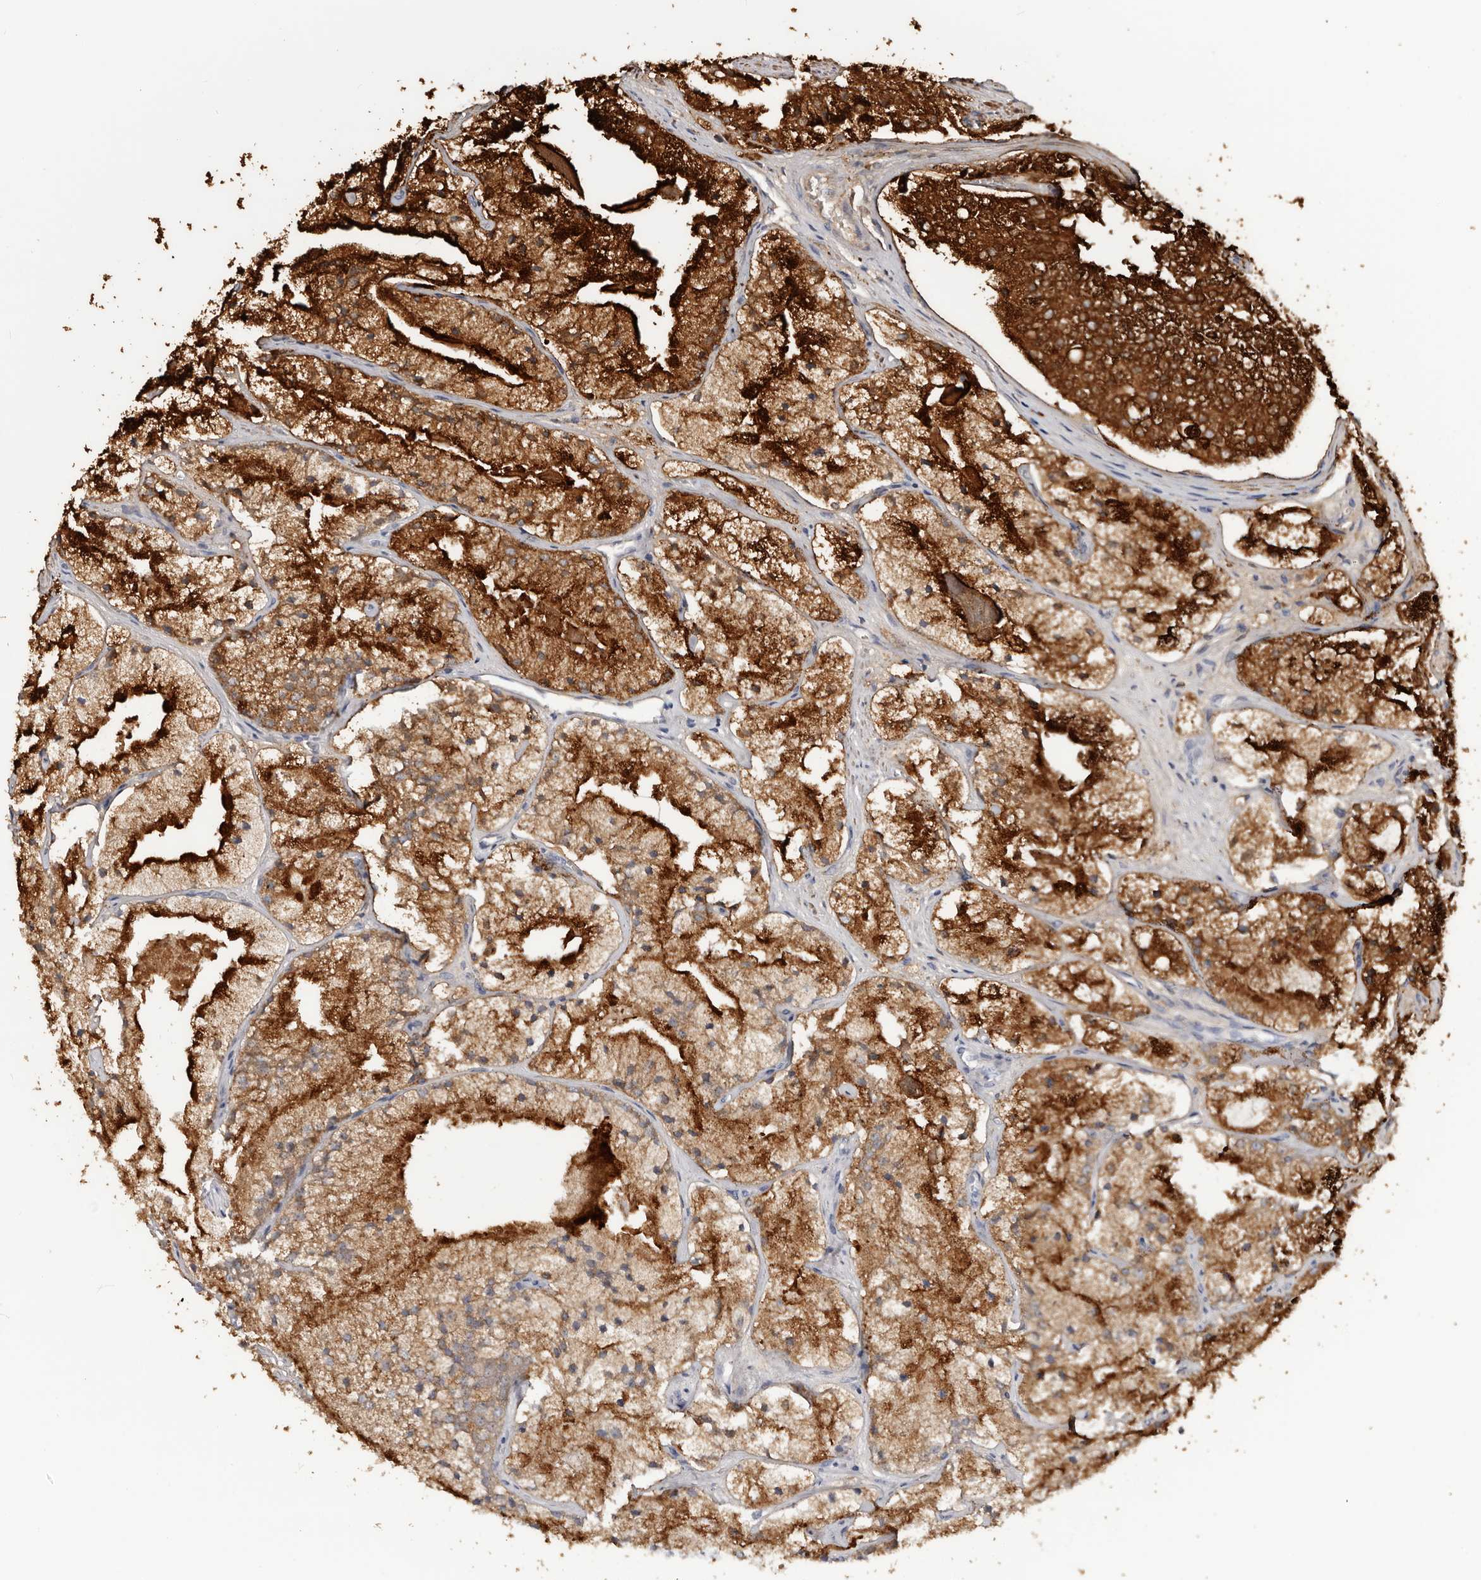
{"staining": {"intensity": "strong", "quantity": ">75%", "location": "cytoplasmic/membranous"}, "tissue": "prostate cancer", "cell_type": "Tumor cells", "image_type": "cancer", "snomed": [{"axis": "morphology", "description": "Adenocarcinoma, High grade"}, {"axis": "topography", "description": "Prostate"}], "caption": "There is high levels of strong cytoplasmic/membranous positivity in tumor cells of prostate cancer (high-grade adenocarcinoma), as demonstrated by immunohistochemical staining (brown color).", "gene": "AKNAD1", "patient": {"sex": "male", "age": 50}}